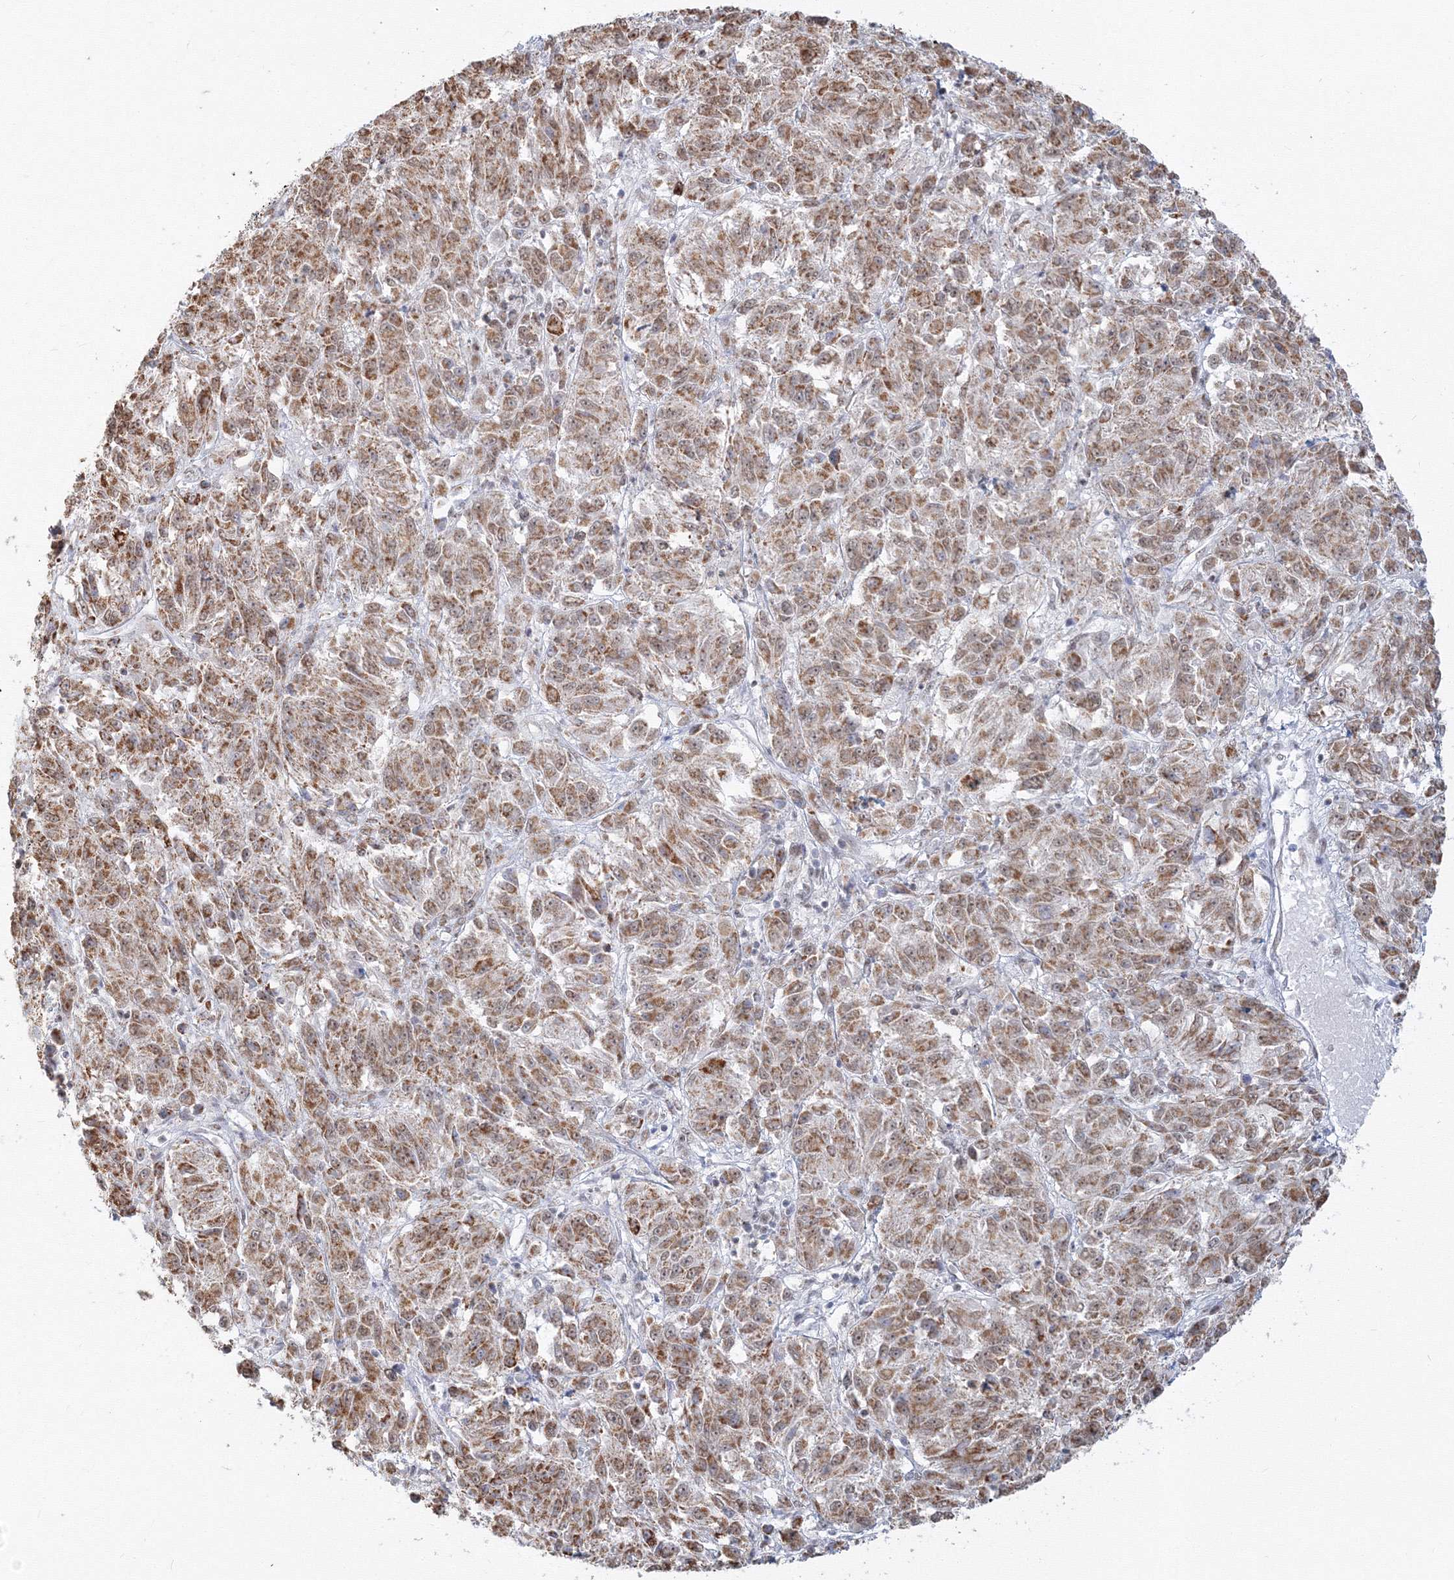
{"staining": {"intensity": "moderate", "quantity": ">75%", "location": "cytoplasmic/membranous"}, "tissue": "melanoma", "cell_type": "Tumor cells", "image_type": "cancer", "snomed": [{"axis": "morphology", "description": "Malignant melanoma, Metastatic site"}, {"axis": "topography", "description": "Lung"}], "caption": "This is an image of immunohistochemistry staining of melanoma, which shows moderate positivity in the cytoplasmic/membranous of tumor cells.", "gene": "PPP4R2", "patient": {"sex": "male", "age": 64}}